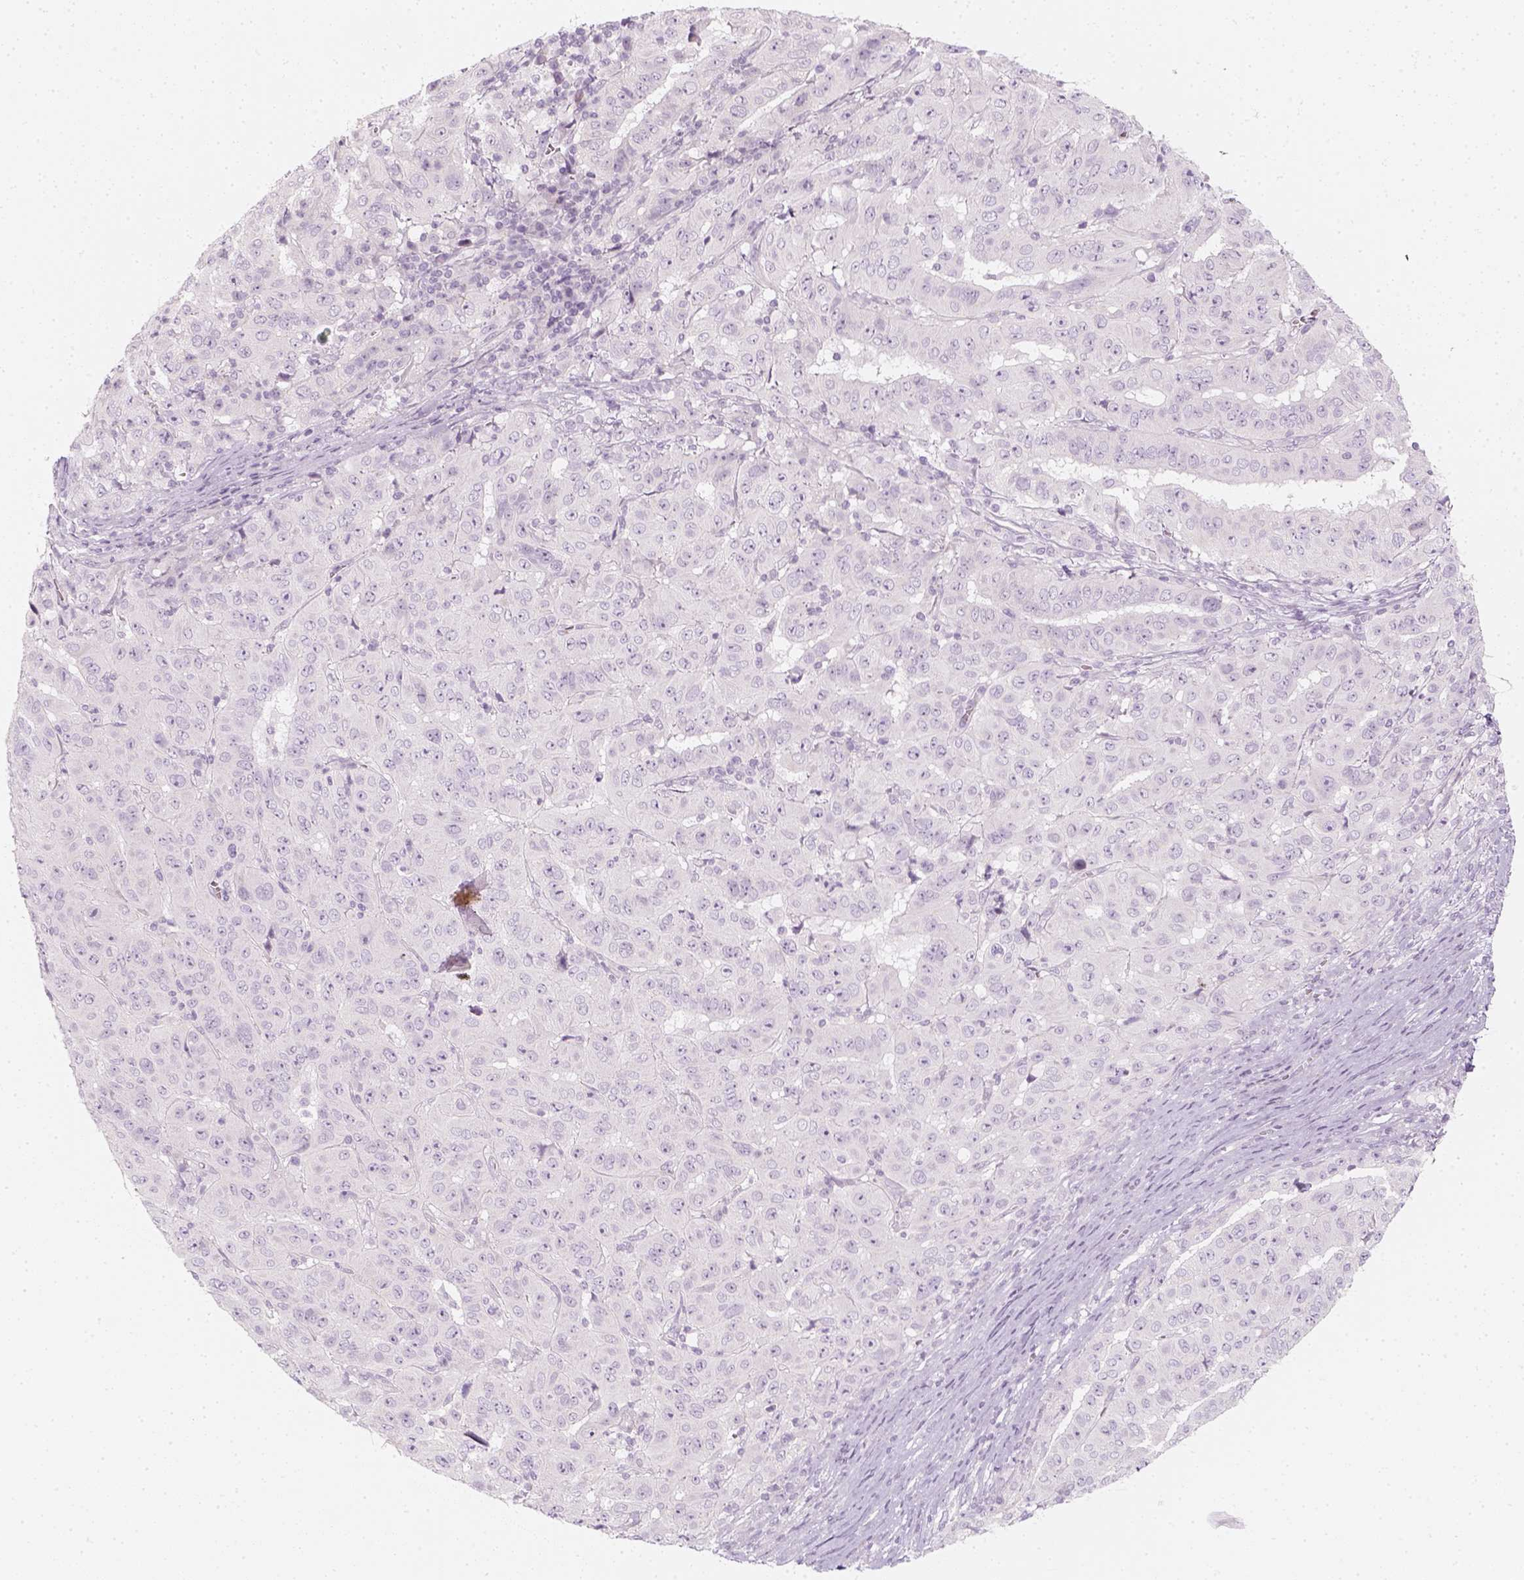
{"staining": {"intensity": "negative", "quantity": "none", "location": "none"}, "tissue": "pancreatic cancer", "cell_type": "Tumor cells", "image_type": "cancer", "snomed": [{"axis": "morphology", "description": "Adenocarcinoma, NOS"}, {"axis": "topography", "description": "Pancreas"}], "caption": "Histopathology image shows no protein expression in tumor cells of pancreatic adenocarcinoma tissue.", "gene": "PRAME", "patient": {"sex": "male", "age": 63}}